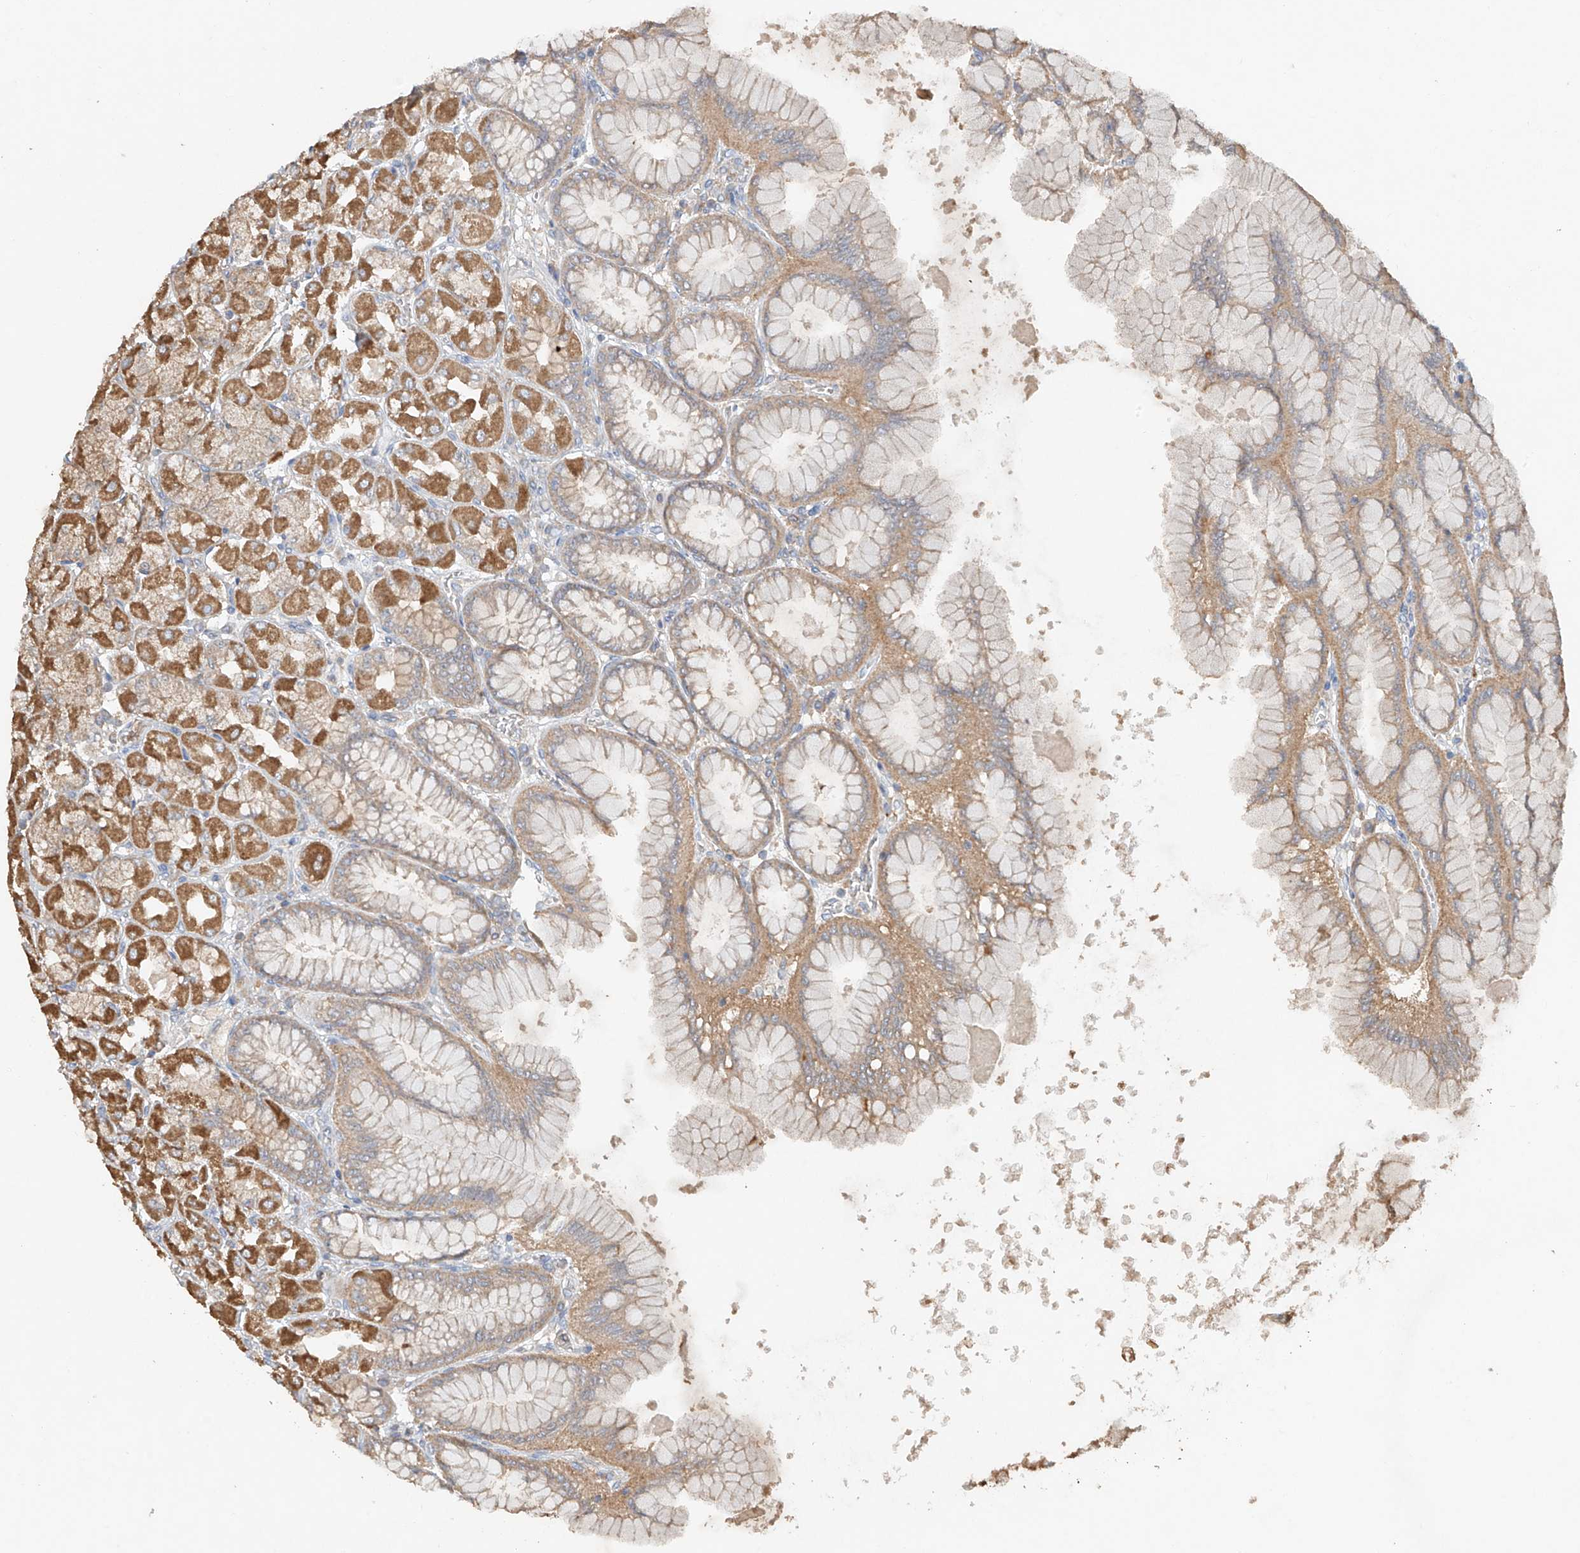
{"staining": {"intensity": "moderate", "quantity": ">75%", "location": "cytoplasmic/membranous"}, "tissue": "stomach", "cell_type": "Glandular cells", "image_type": "normal", "snomed": [{"axis": "morphology", "description": "Normal tissue, NOS"}, {"axis": "topography", "description": "Stomach, upper"}], "caption": "Stomach stained for a protein displays moderate cytoplasmic/membranous positivity in glandular cells. (DAB (3,3'-diaminobenzidine) IHC with brightfield microscopy, high magnification).", "gene": "GNB1L", "patient": {"sex": "female", "age": 56}}